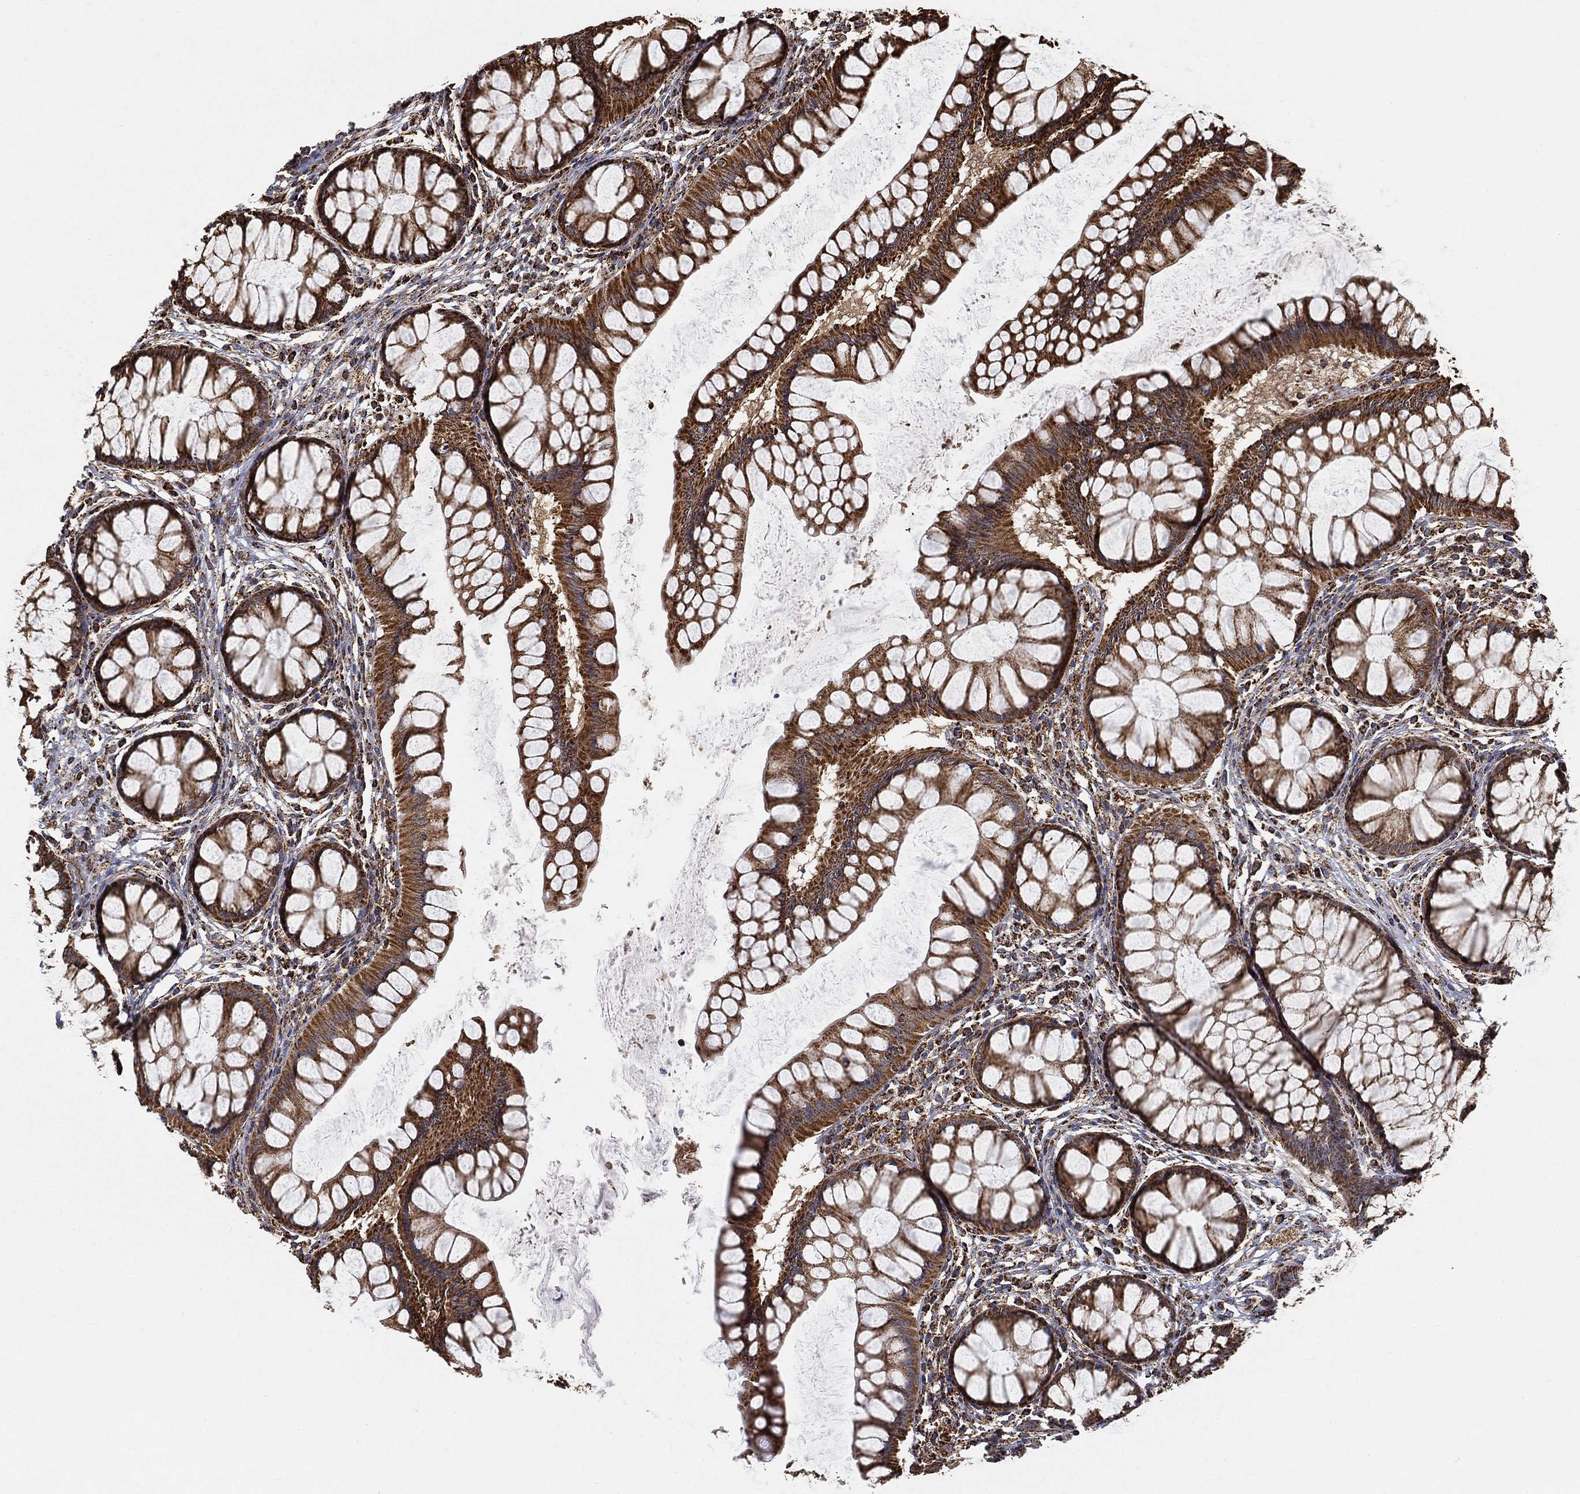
{"staining": {"intensity": "moderate", "quantity": ">75%", "location": "cytoplasmic/membranous"}, "tissue": "colon", "cell_type": "Endothelial cells", "image_type": "normal", "snomed": [{"axis": "morphology", "description": "Normal tissue, NOS"}, {"axis": "topography", "description": "Colon"}], "caption": "The immunohistochemical stain shows moderate cytoplasmic/membranous expression in endothelial cells of normal colon. The protein is shown in brown color, while the nuclei are stained blue.", "gene": "SLC38A7", "patient": {"sex": "female", "age": 65}}